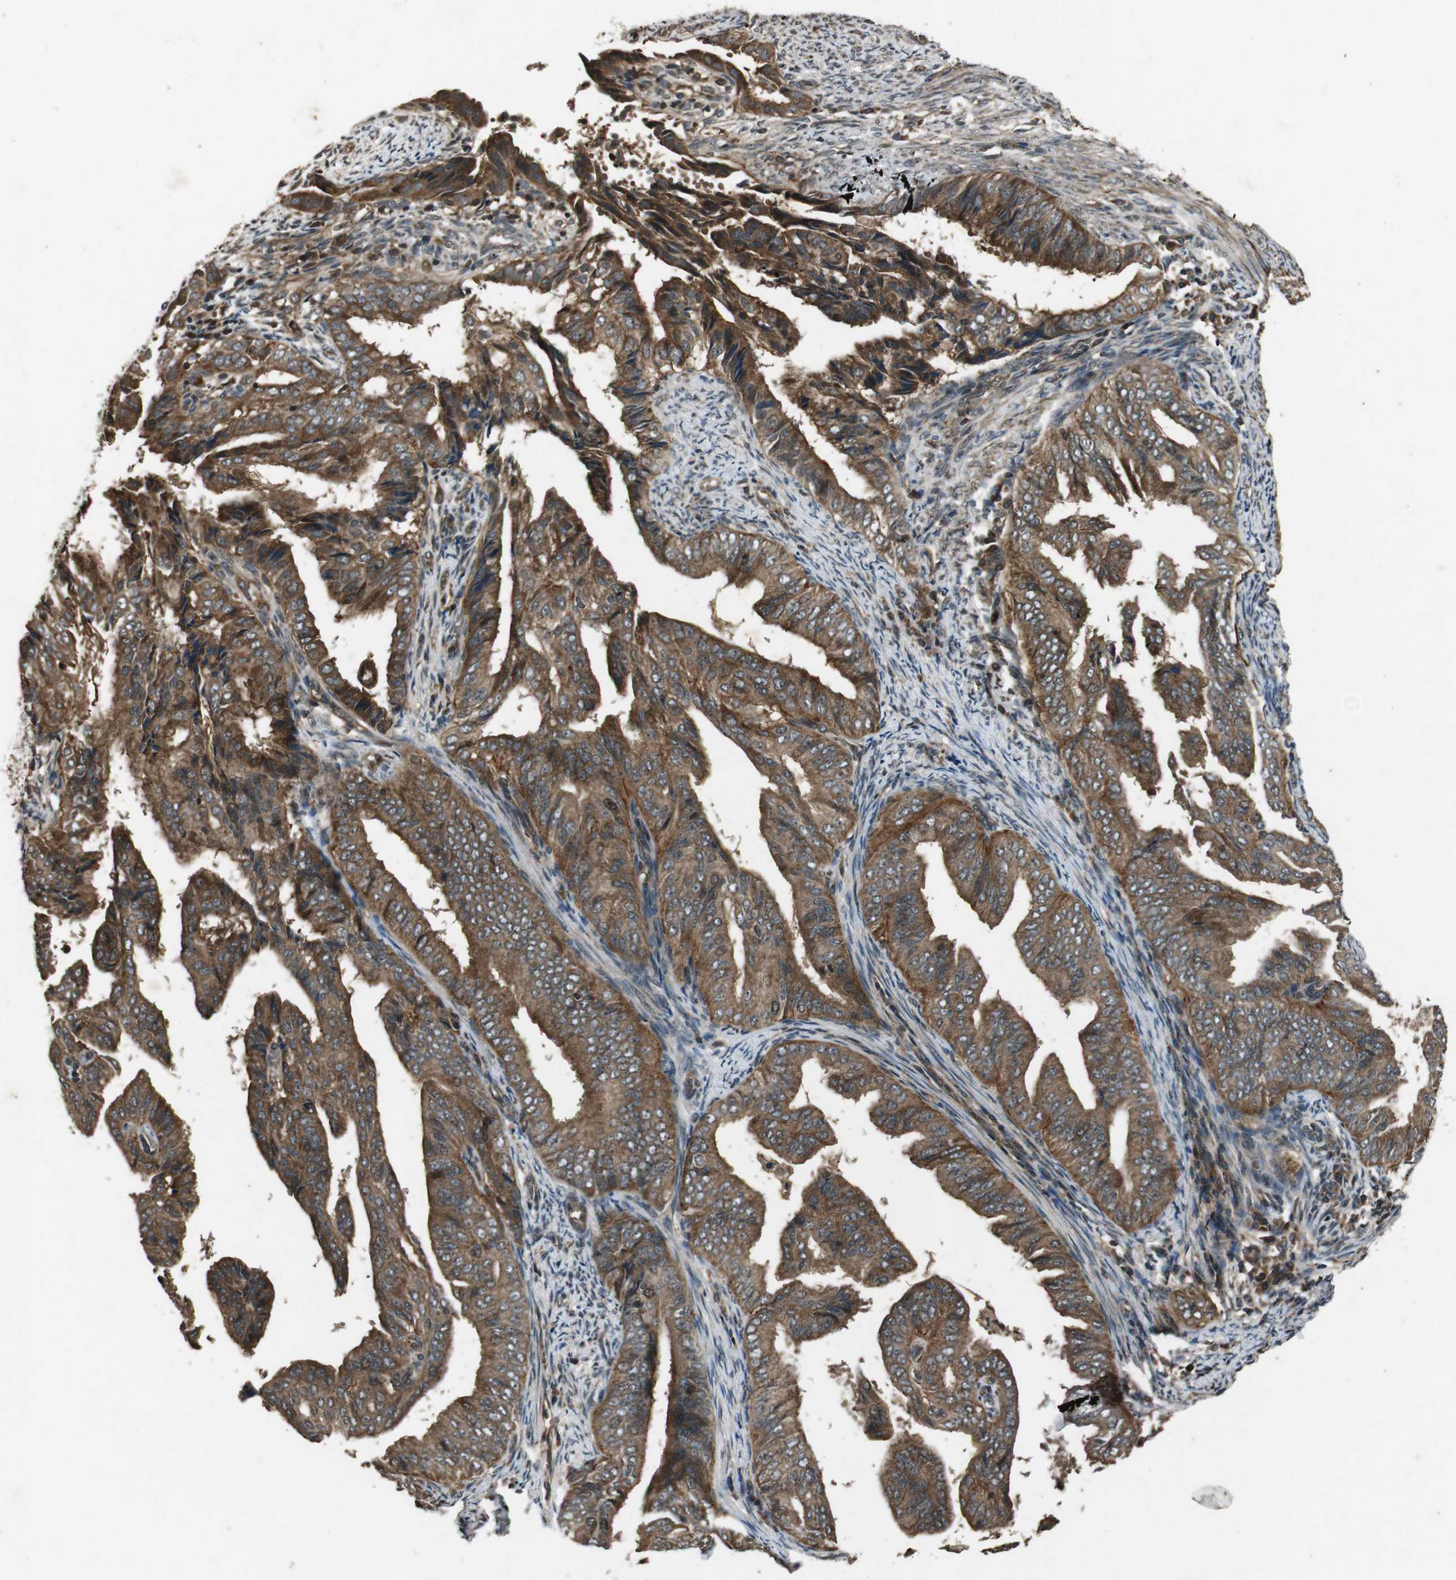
{"staining": {"intensity": "moderate", "quantity": ">75%", "location": "cytoplasmic/membranous"}, "tissue": "endometrial cancer", "cell_type": "Tumor cells", "image_type": "cancer", "snomed": [{"axis": "morphology", "description": "Adenocarcinoma, NOS"}, {"axis": "topography", "description": "Endometrium"}], "caption": "Approximately >75% of tumor cells in human endometrial adenocarcinoma reveal moderate cytoplasmic/membranous protein expression as visualized by brown immunohistochemical staining.", "gene": "PLK2", "patient": {"sex": "female", "age": 58}}